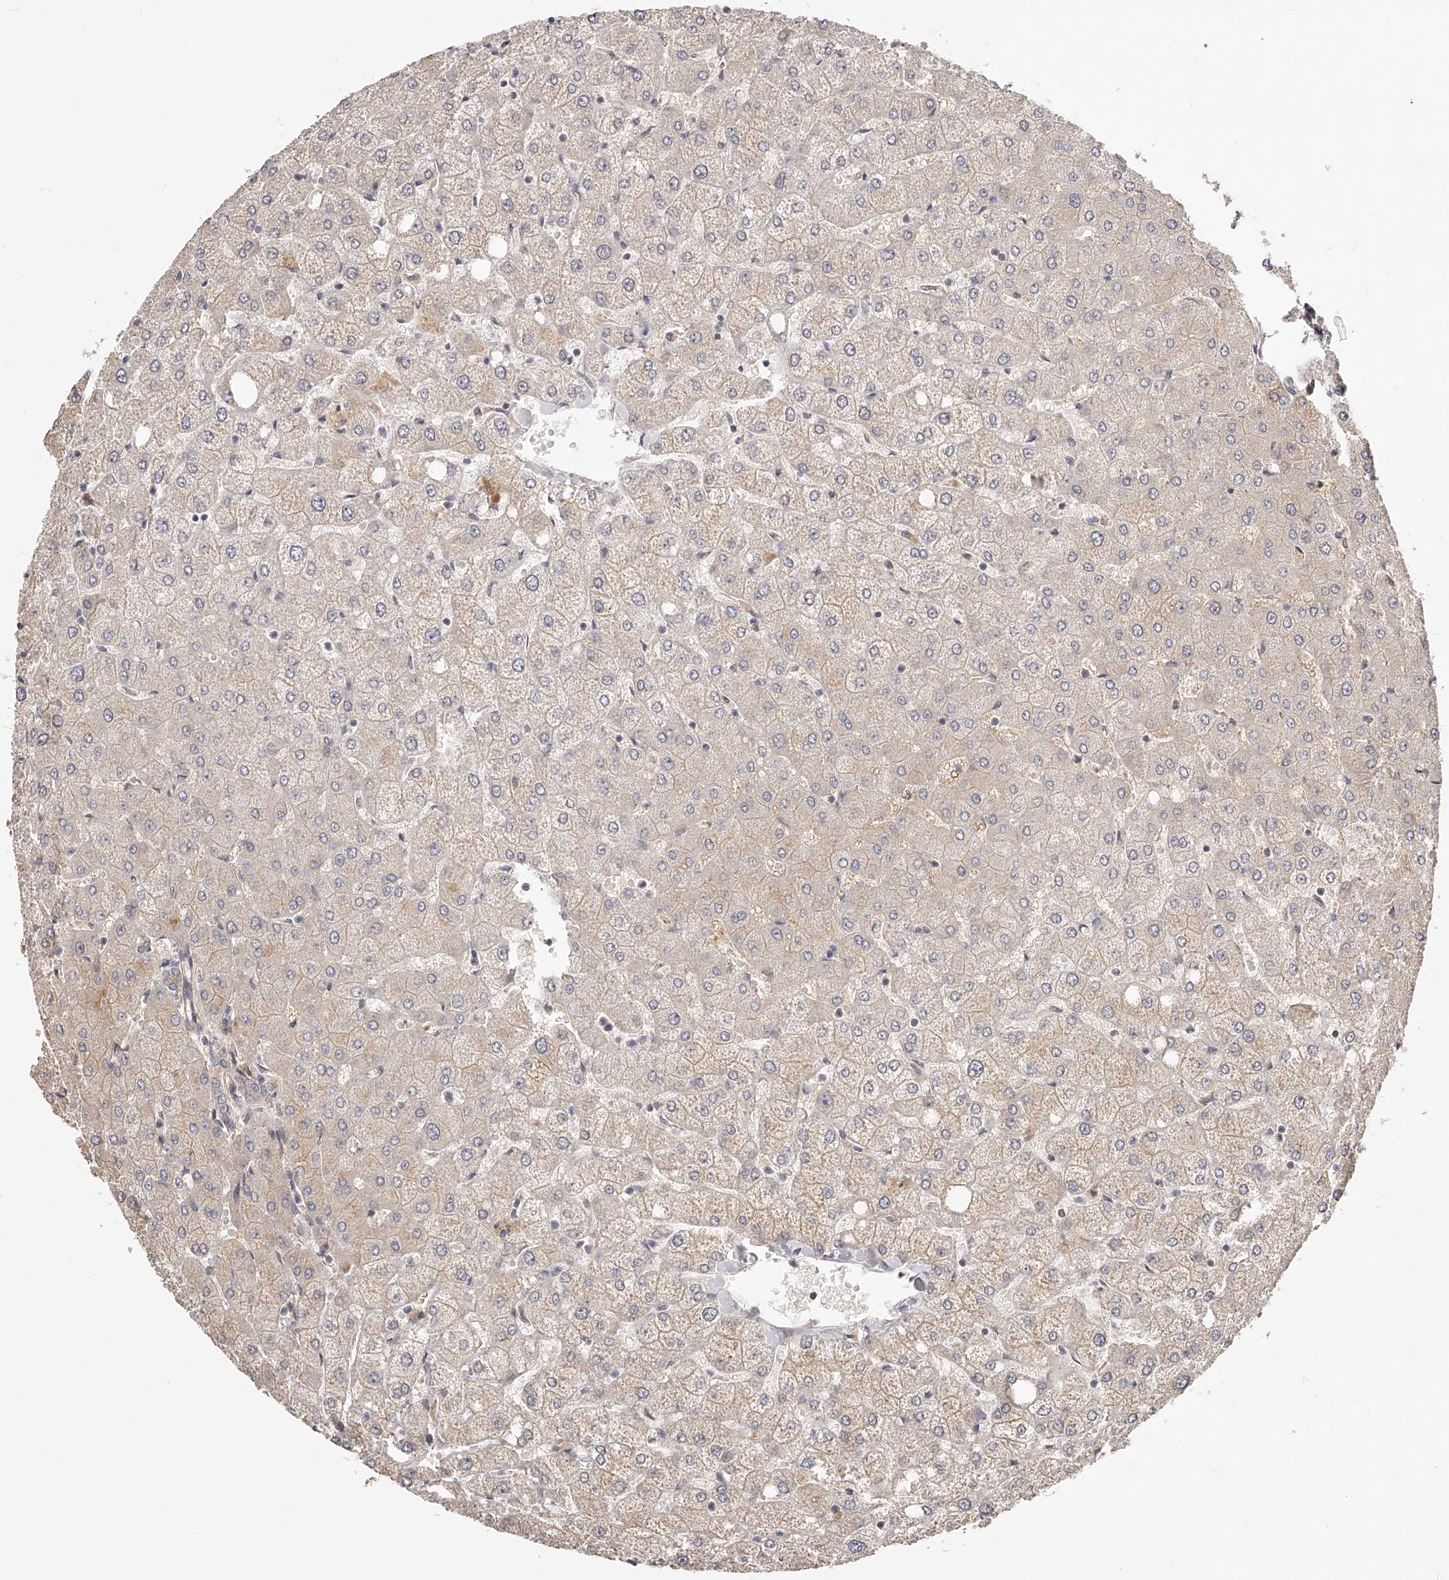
{"staining": {"intensity": "weak", "quantity": "<25%", "location": "cytoplasmic/membranous"}, "tissue": "liver", "cell_type": "Cholangiocytes", "image_type": "normal", "snomed": [{"axis": "morphology", "description": "Normal tissue, NOS"}, {"axis": "topography", "description": "Liver"}], "caption": "Photomicrograph shows no protein staining in cholangiocytes of unremarkable liver.", "gene": "ZNF582", "patient": {"sex": "female", "age": 54}}